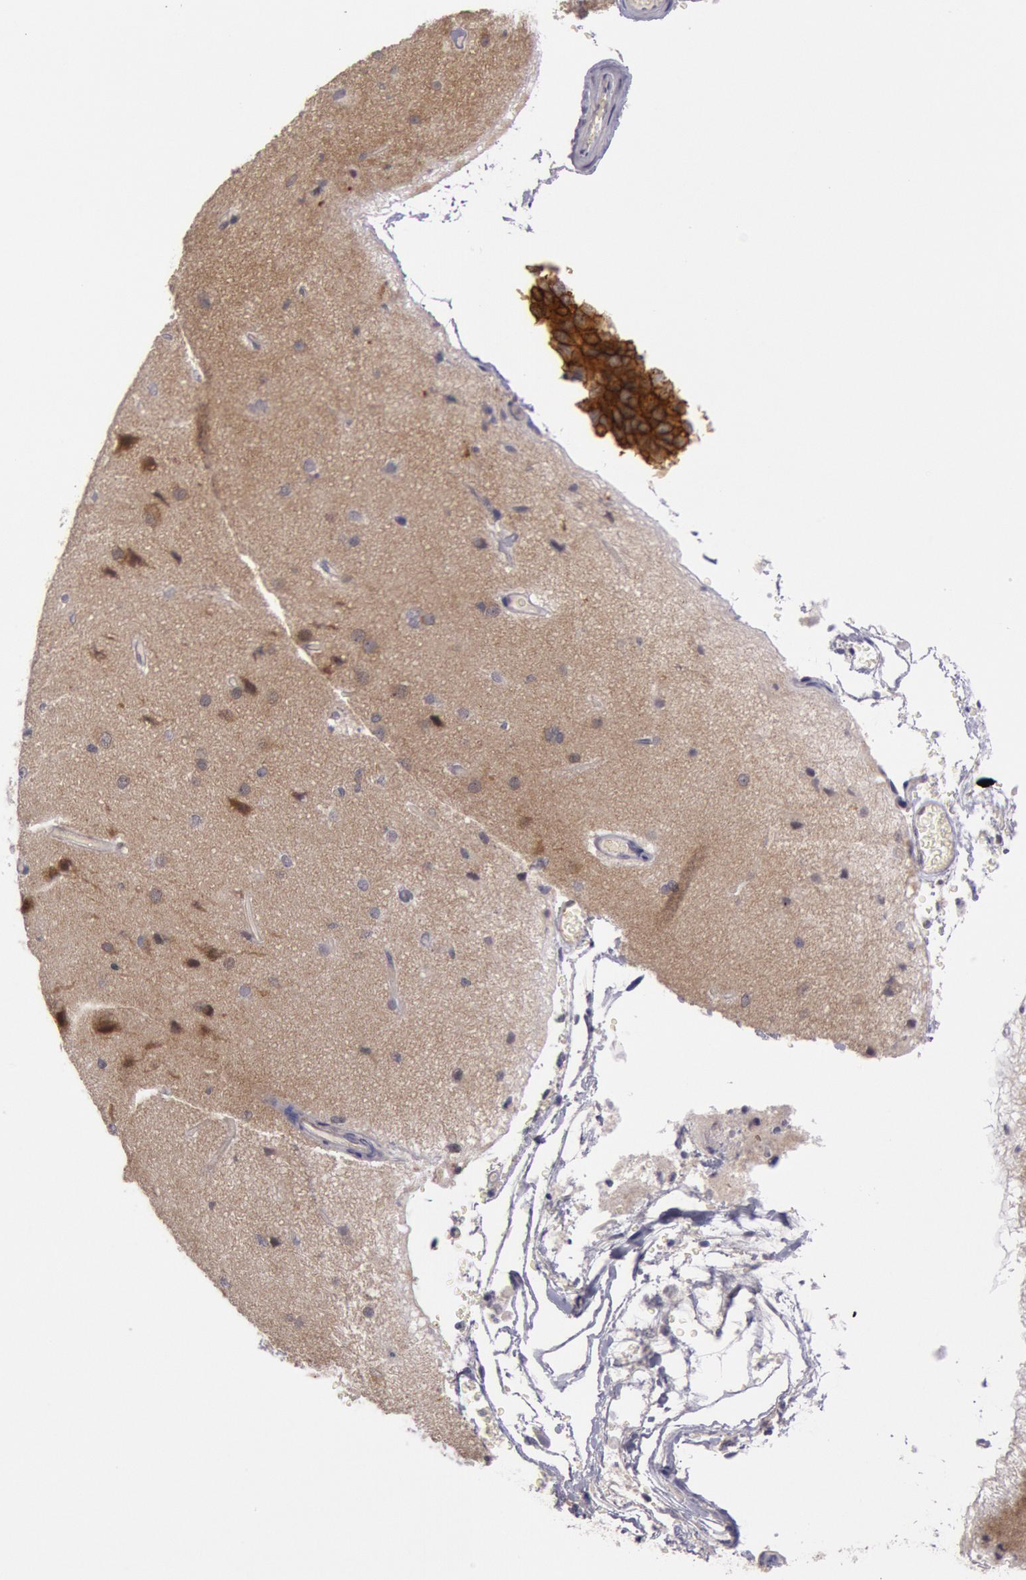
{"staining": {"intensity": "weak", "quantity": "25%-75%", "location": "cytoplasmic/membranous"}, "tissue": "cerebral cortex", "cell_type": "Endothelial cells", "image_type": "normal", "snomed": [{"axis": "morphology", "description": "Normal tissue, NOS"}, {"axis": "morphology", "description": "Glioma, malignant, High grade"}, {"axis": "topography", "description": "Cerebral cortex"}], "caption": "IHC photomicrograph of benign cerebral cortex: human cerebral cortex stained using immunohistochemistry (IHC) exhibits low levels of weak protein expression localized specifically in the cytoplasmic/membranous of endothelial cells, appearing as a cytoplasmic/membranous brown color.", "gene": "TRIB2", "patient": {"sex": "male", "age": 77}}